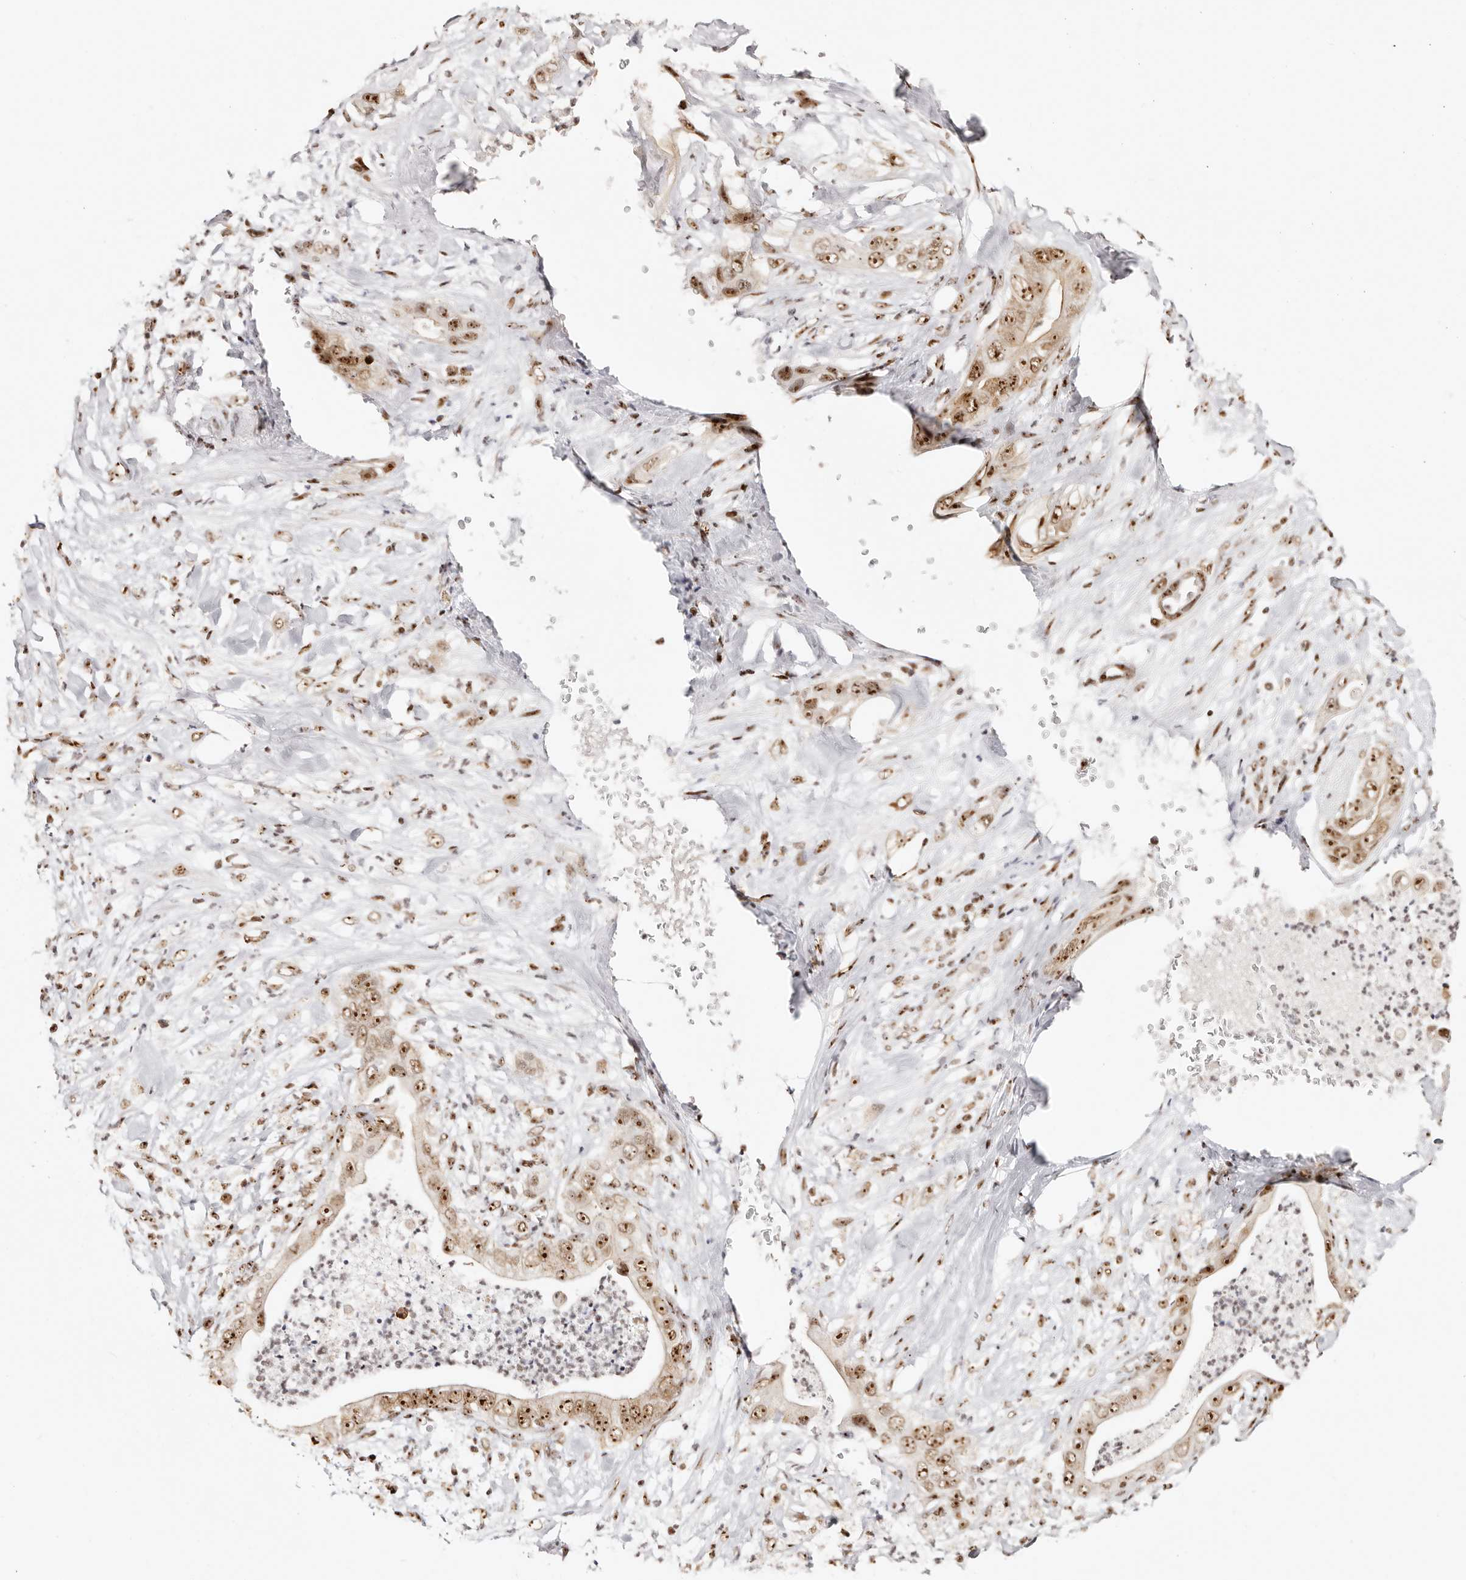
{"staining": {"intensity": "strong", "quantity": ">75%", "location": "nuclear"}, "tissue": "pancreatic cancer", "cell_type": "Tumor cells", "image_type": "cancer", "snomed": [{"axis": "morphology", "description": "Adenocarcinoma, NOS"}, {"axis": "topography", "description": "Pancreas"}], "caption": "Pancreatic cancer stained with a protein marker demonstrates strong staining in tumor cells.", "gene": "IQGAP3", "patient": {"sex": "female", "age": 78}}